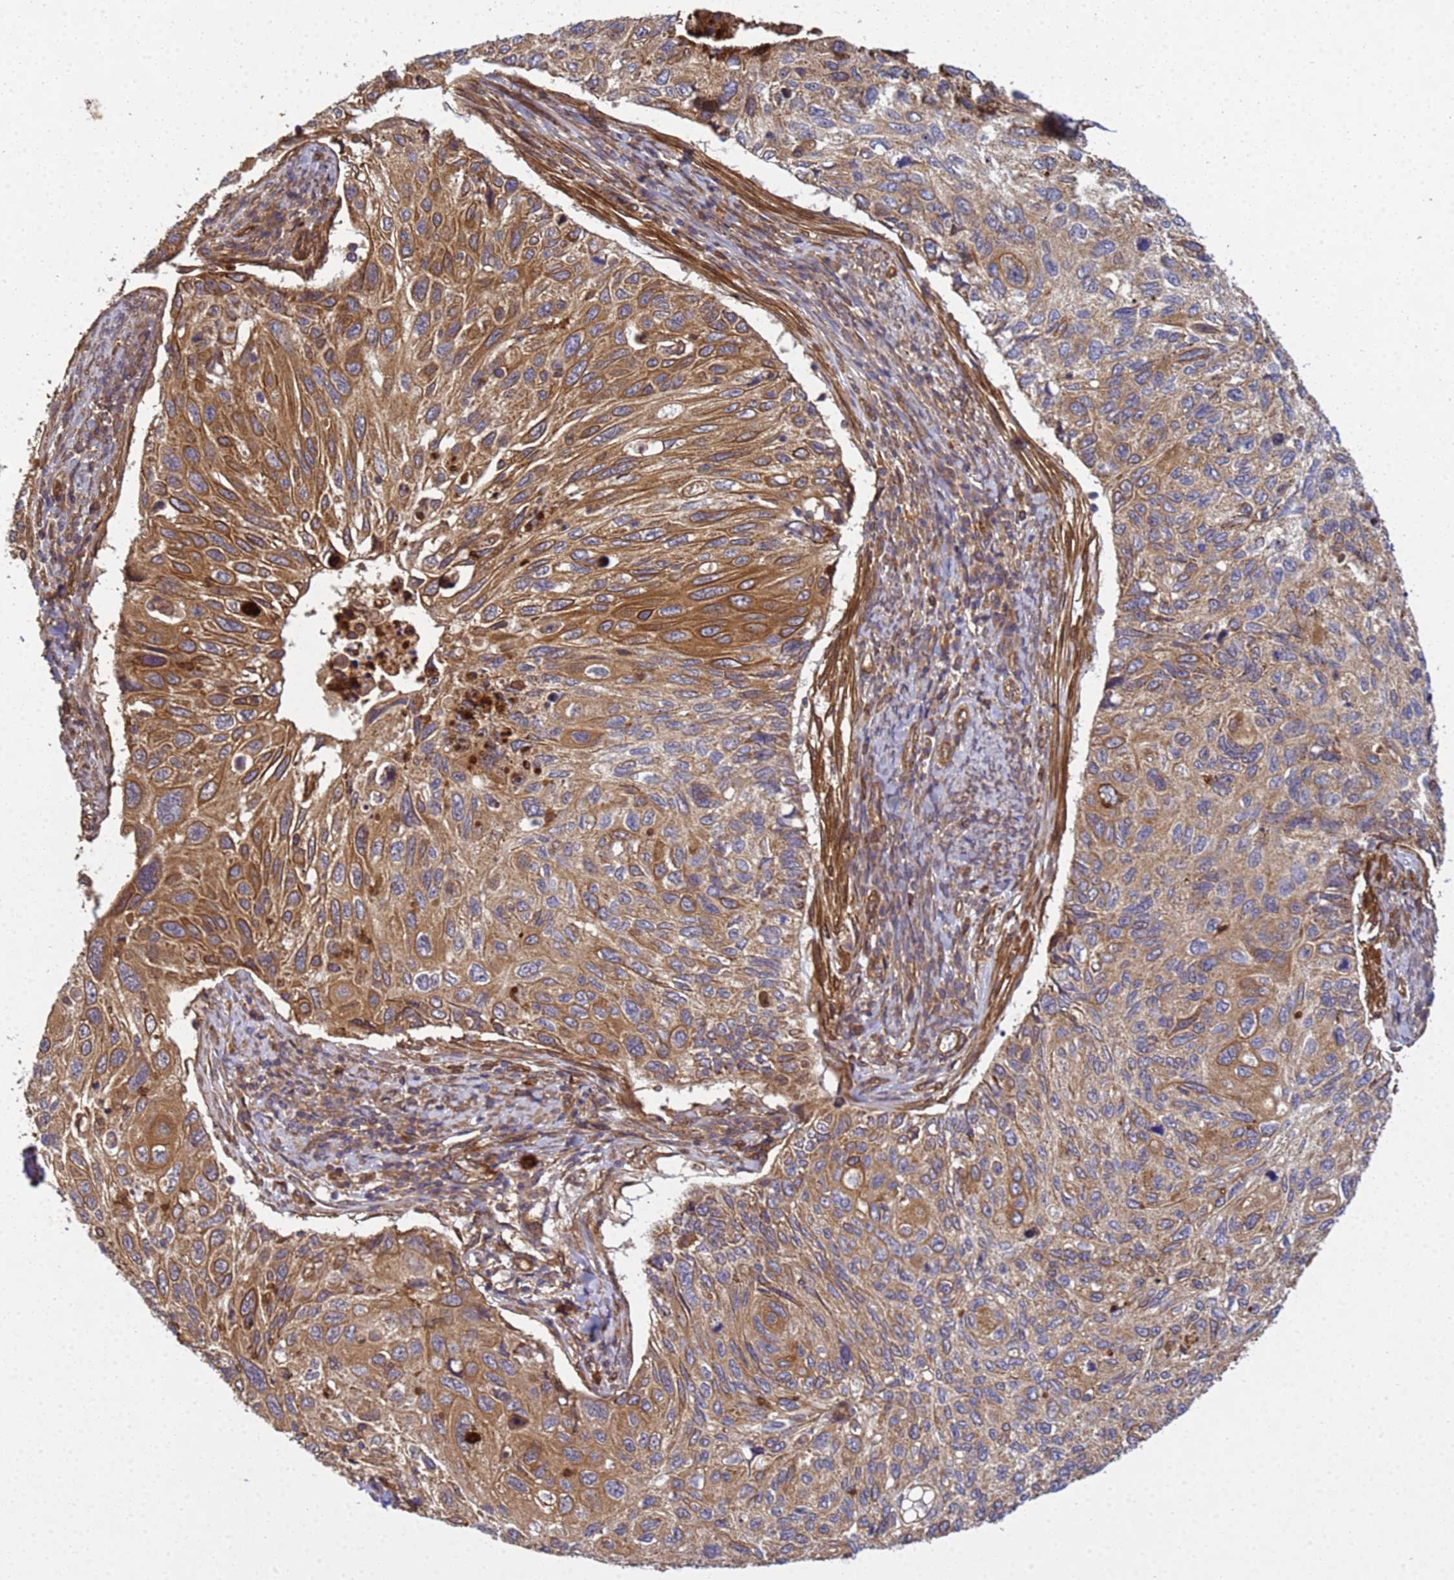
{"staining": {"intensity": "moderate", "quantity": ">75%", "location": "cytoplasmic/membranous"}, "tissue": "cervical cancer", "cell_type": "Tumor cells", "image_type": "cancer", "snomed": [{"axis": "morphology", "description": "Squamous cell carcinoma, NOS"}, {"axis": "topography", "description": "Cervix"}], "caption": "Immunohistochemistry (IHC) image of cervical cancer (squamous cell carcinoma) stained for a protein (brown), which exhibits medium levels of moderate cytoplasmic/membranous expression in about >75% of tumor cells.", "gene": "C8orf34", "patient": {"sex": "female", "age": 70}}